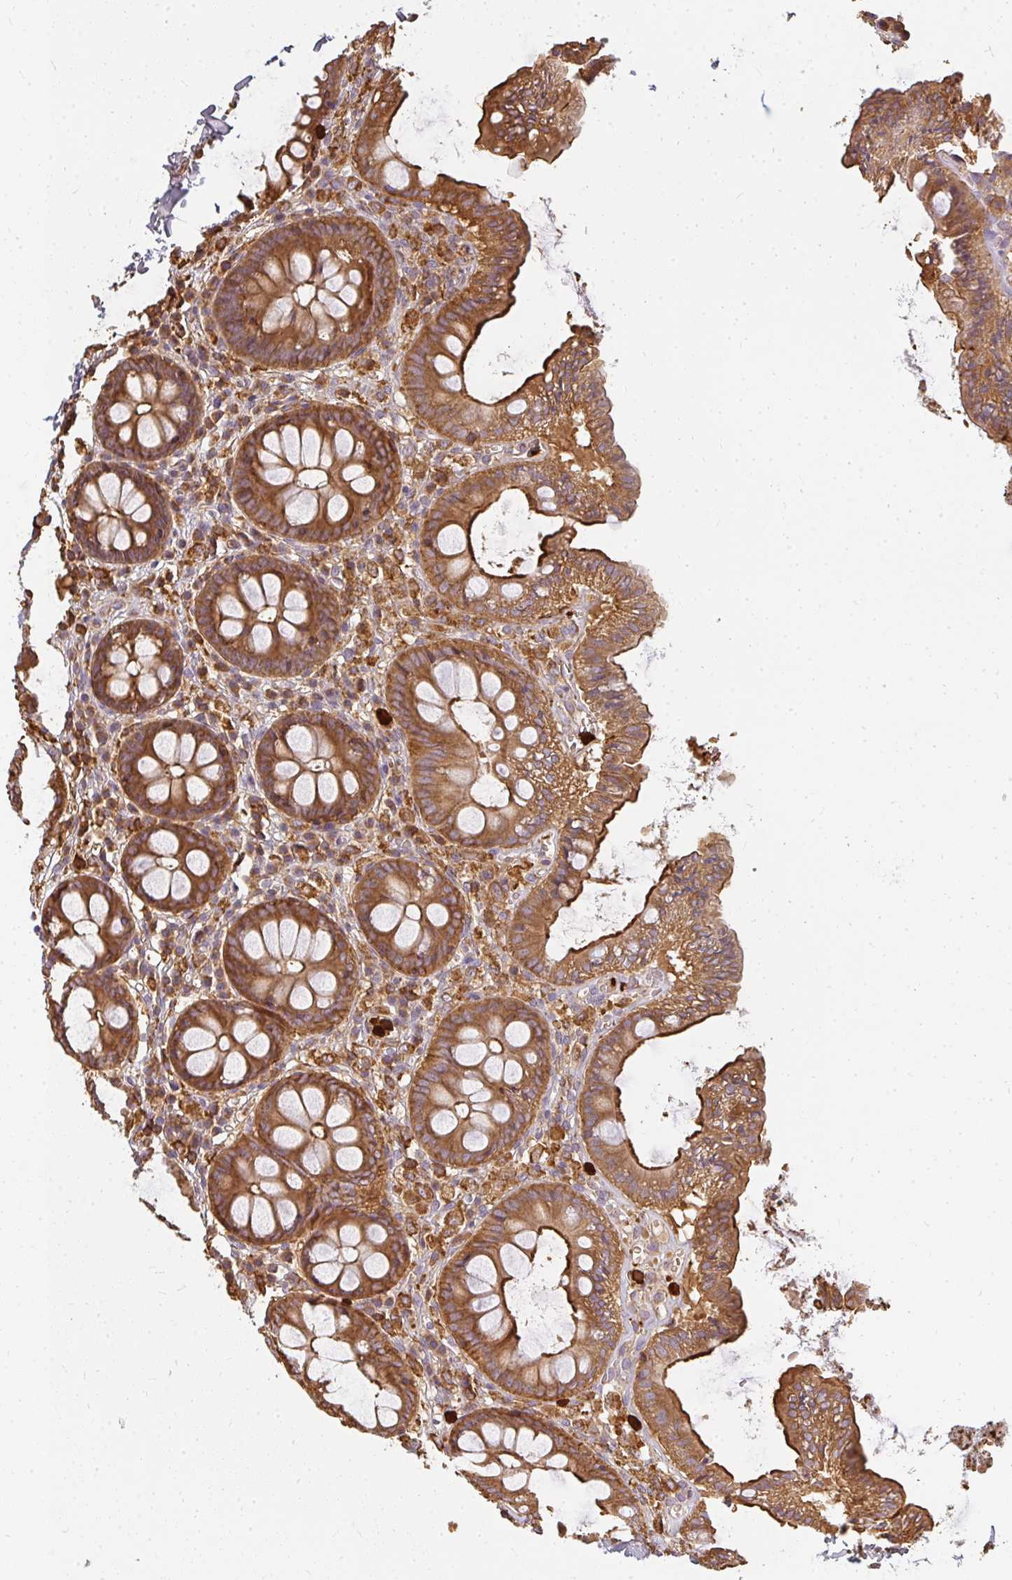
{"staining": {"intensity": "moderate", "quantity": ">75%", "location": "cytoplasmic/membranous"}, "tissue": "colon", "cell_type": "Endothelial cells", "image_type": "normal", "snomed": [{"axis": "morphology", "description": "Normal tissue, NOS"}, {"axis": "topography", "description": "Colon"}, {"axis": "topography", "description": "Peripheral nerve tissue"}], "caption": "Immunohistochemical staining of benign human colon demonstrates moderate cytoplasmic/membranous protein positivity in approximately >75% of endothelial cells. Ihc stains the protein in brown and the nuclei are stained blue.", "gene": "CNTRL", "patient": {"sex": "male", "age": 84}}